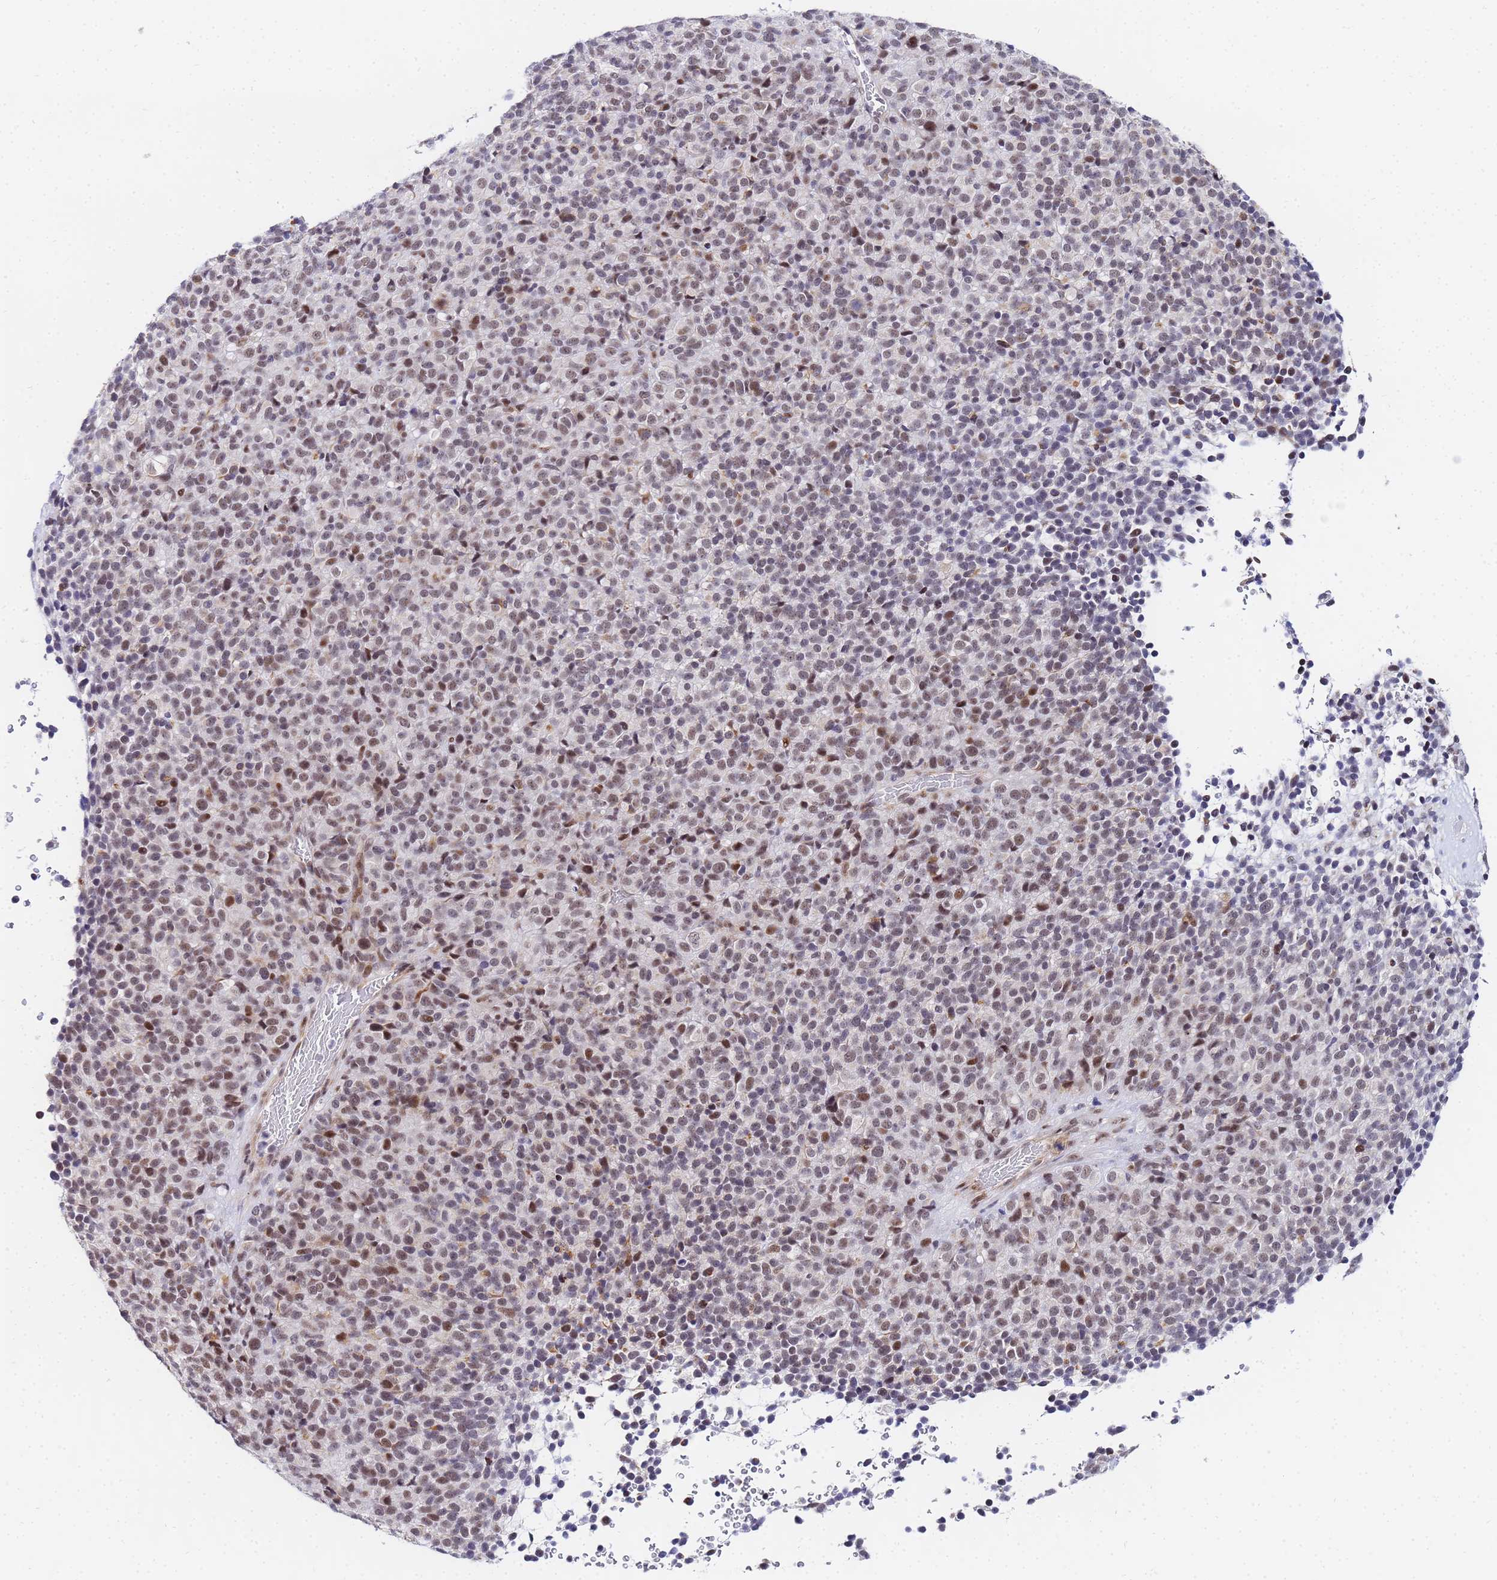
{"staining": {"intensity": "weak", "quantity": ">75%", "location": "nuclear"}, "tissue": "melanoma", "cell_type": "Tumor cells", "image_type": "cancer", "snomed": [{"axis": "morphology", "description": "Malignant melanoma, Metastatic site"}, {"axis": "topography", "description": "Brain"}], "caption": "Human melanoma stained for a protein (brown) reveals weak nuclear positive staining in about >75% of tumor cells.", "gene": "CKMT1A", "patient": {"sex": "female", "age": 56}}